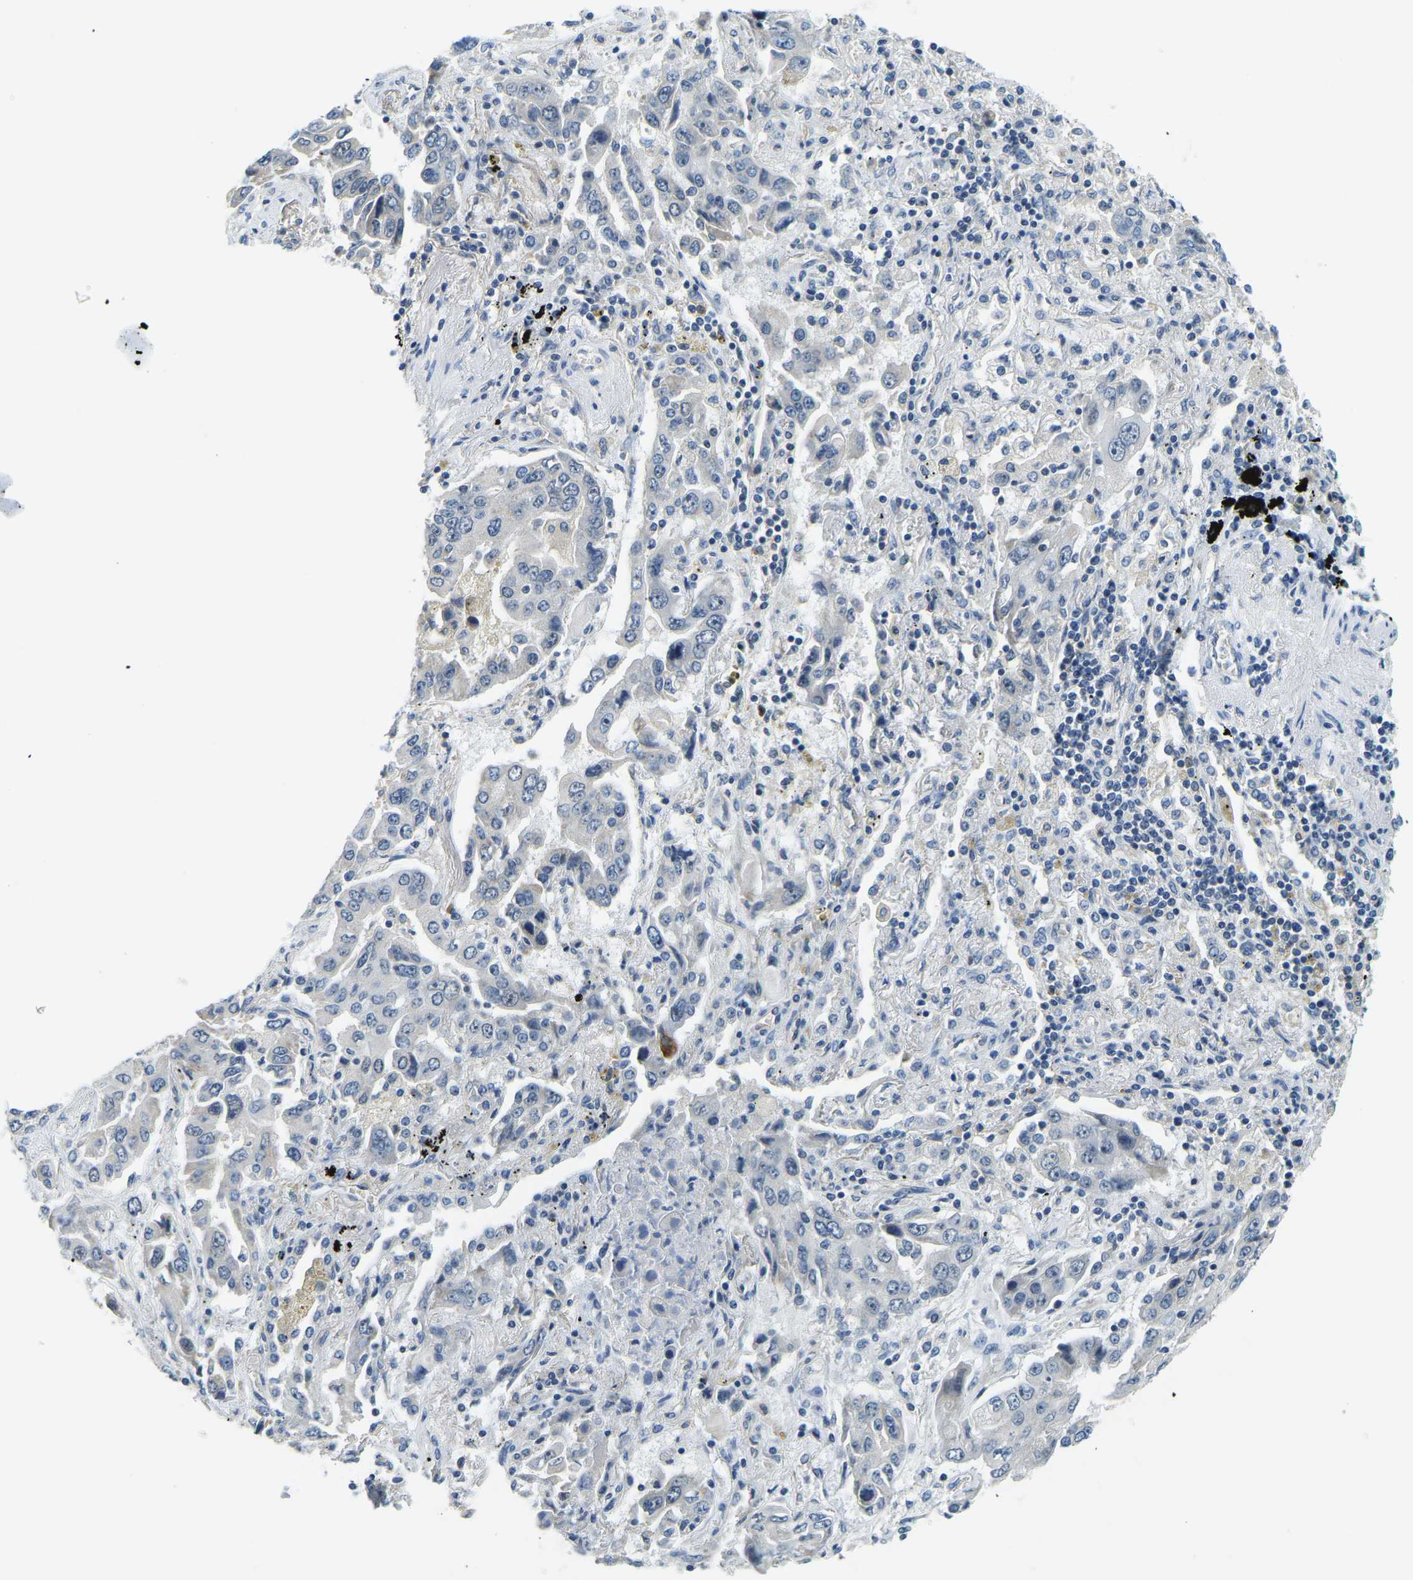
{"staining": {"intensity": "negative", "quantity": "none", "location": "none"}, "tissue": "lung cancer", "cell_type": "Tumor cells", "image_type": "cancer", "snomed": [{"axis": "morphology", "description": "Adenocarcinoma, NOS"}, {"axis": "topography", "description": "Lung"}], "caption": "Protein analysis of lung adenocarcinoma exhibits no significant expression in tumor cells.", "gene": "RRP1", "patient": {"sex": "female", "age": 65}}